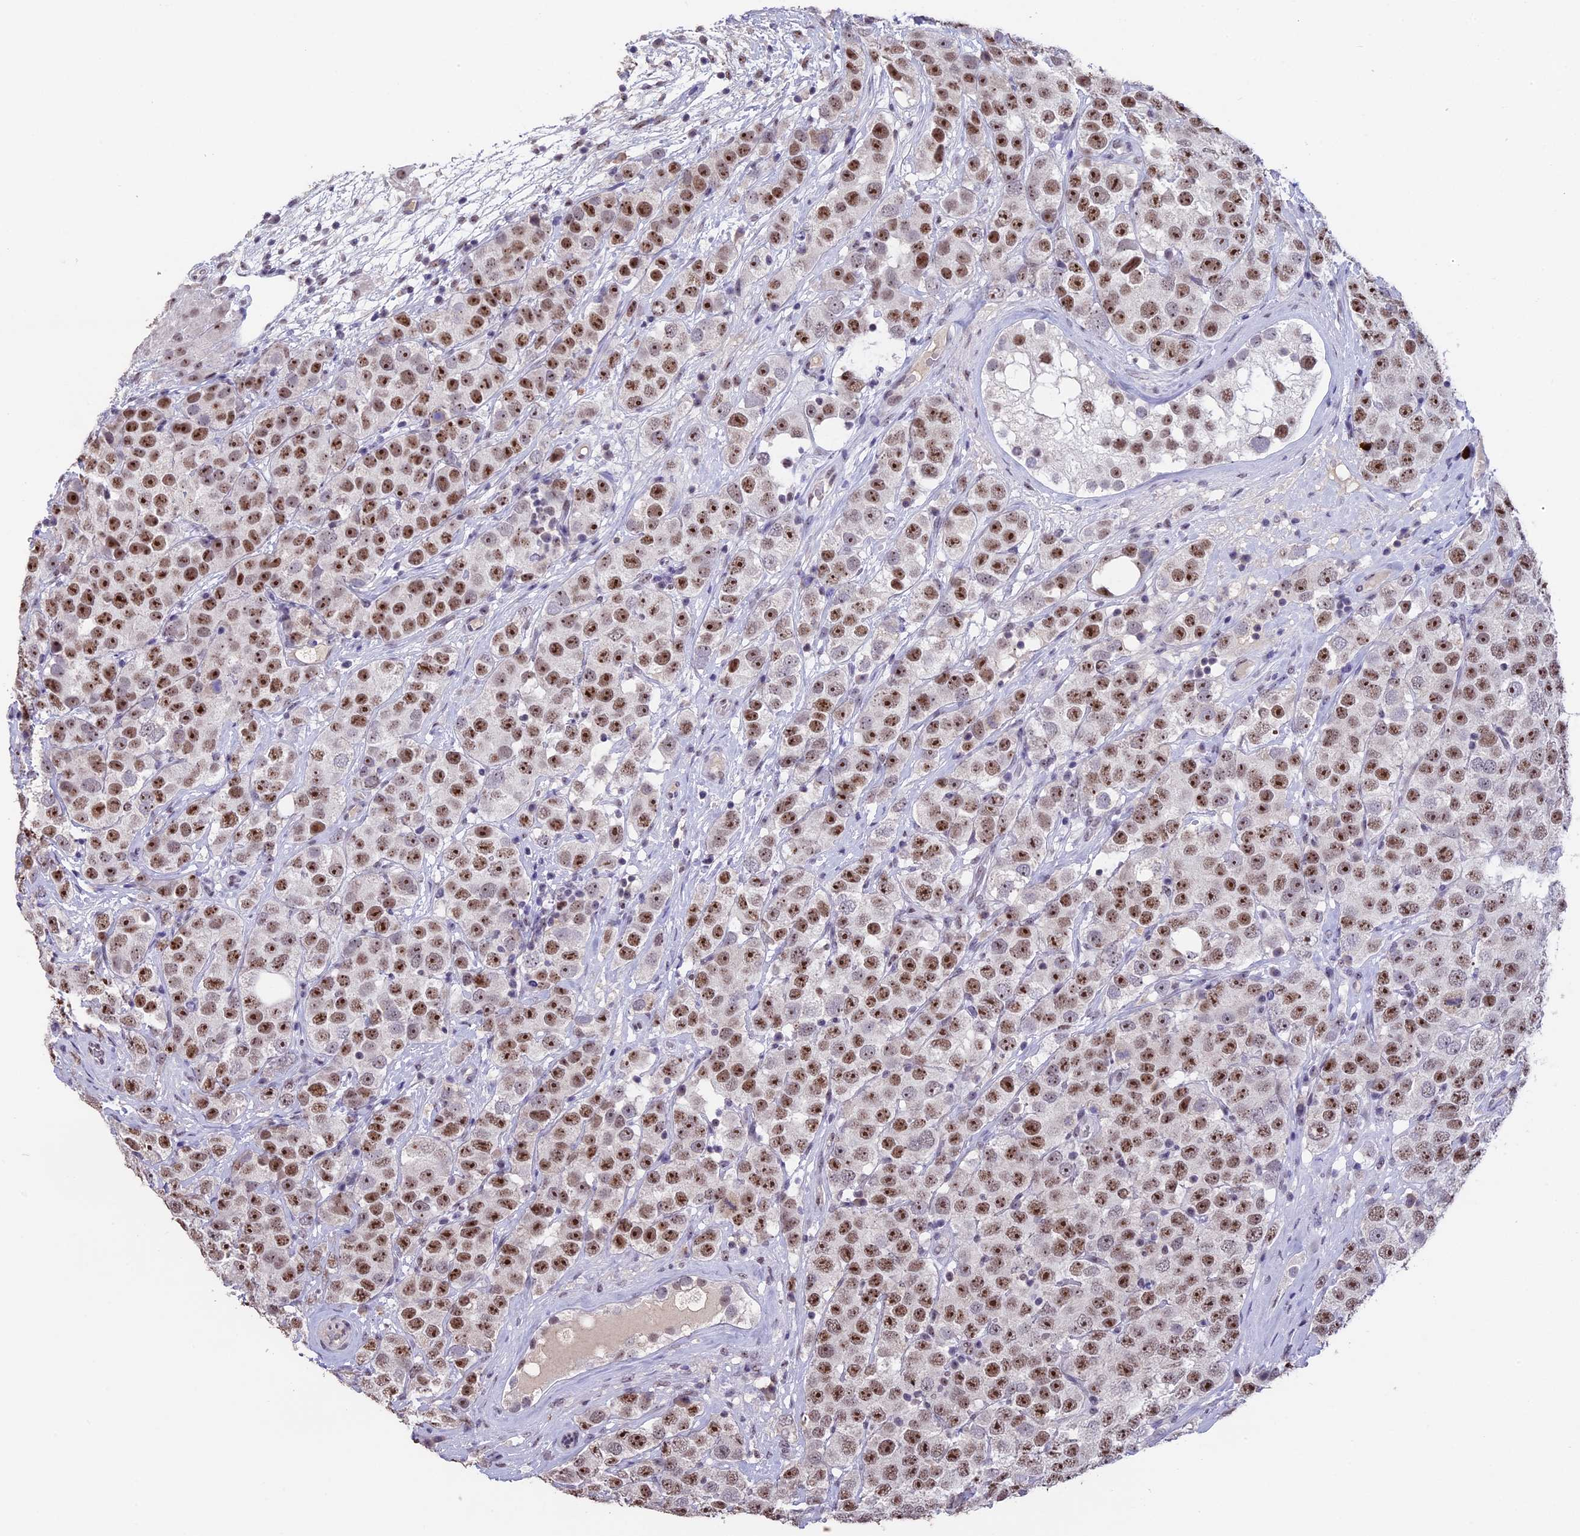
{"staining": {"intensity": "moderate", "quantity": ">75%", "location": "nuclear"}, "tissue": "testis cancer", "cell_type": "Tumor cells", "image_type": "cancer", "snomed": [{"axis": "morphology", "description": "Seminoma, NOS"}, {"axis": "topography", "description": "Testis"}], "caption": "An image showing moderate nuclear expression in about >75% of tumor cells in seminoma (testis), as visualized by brown immunohistochemical staining.", "gene": "SETD2", "patient": {"sex": "male", "age": 28}}